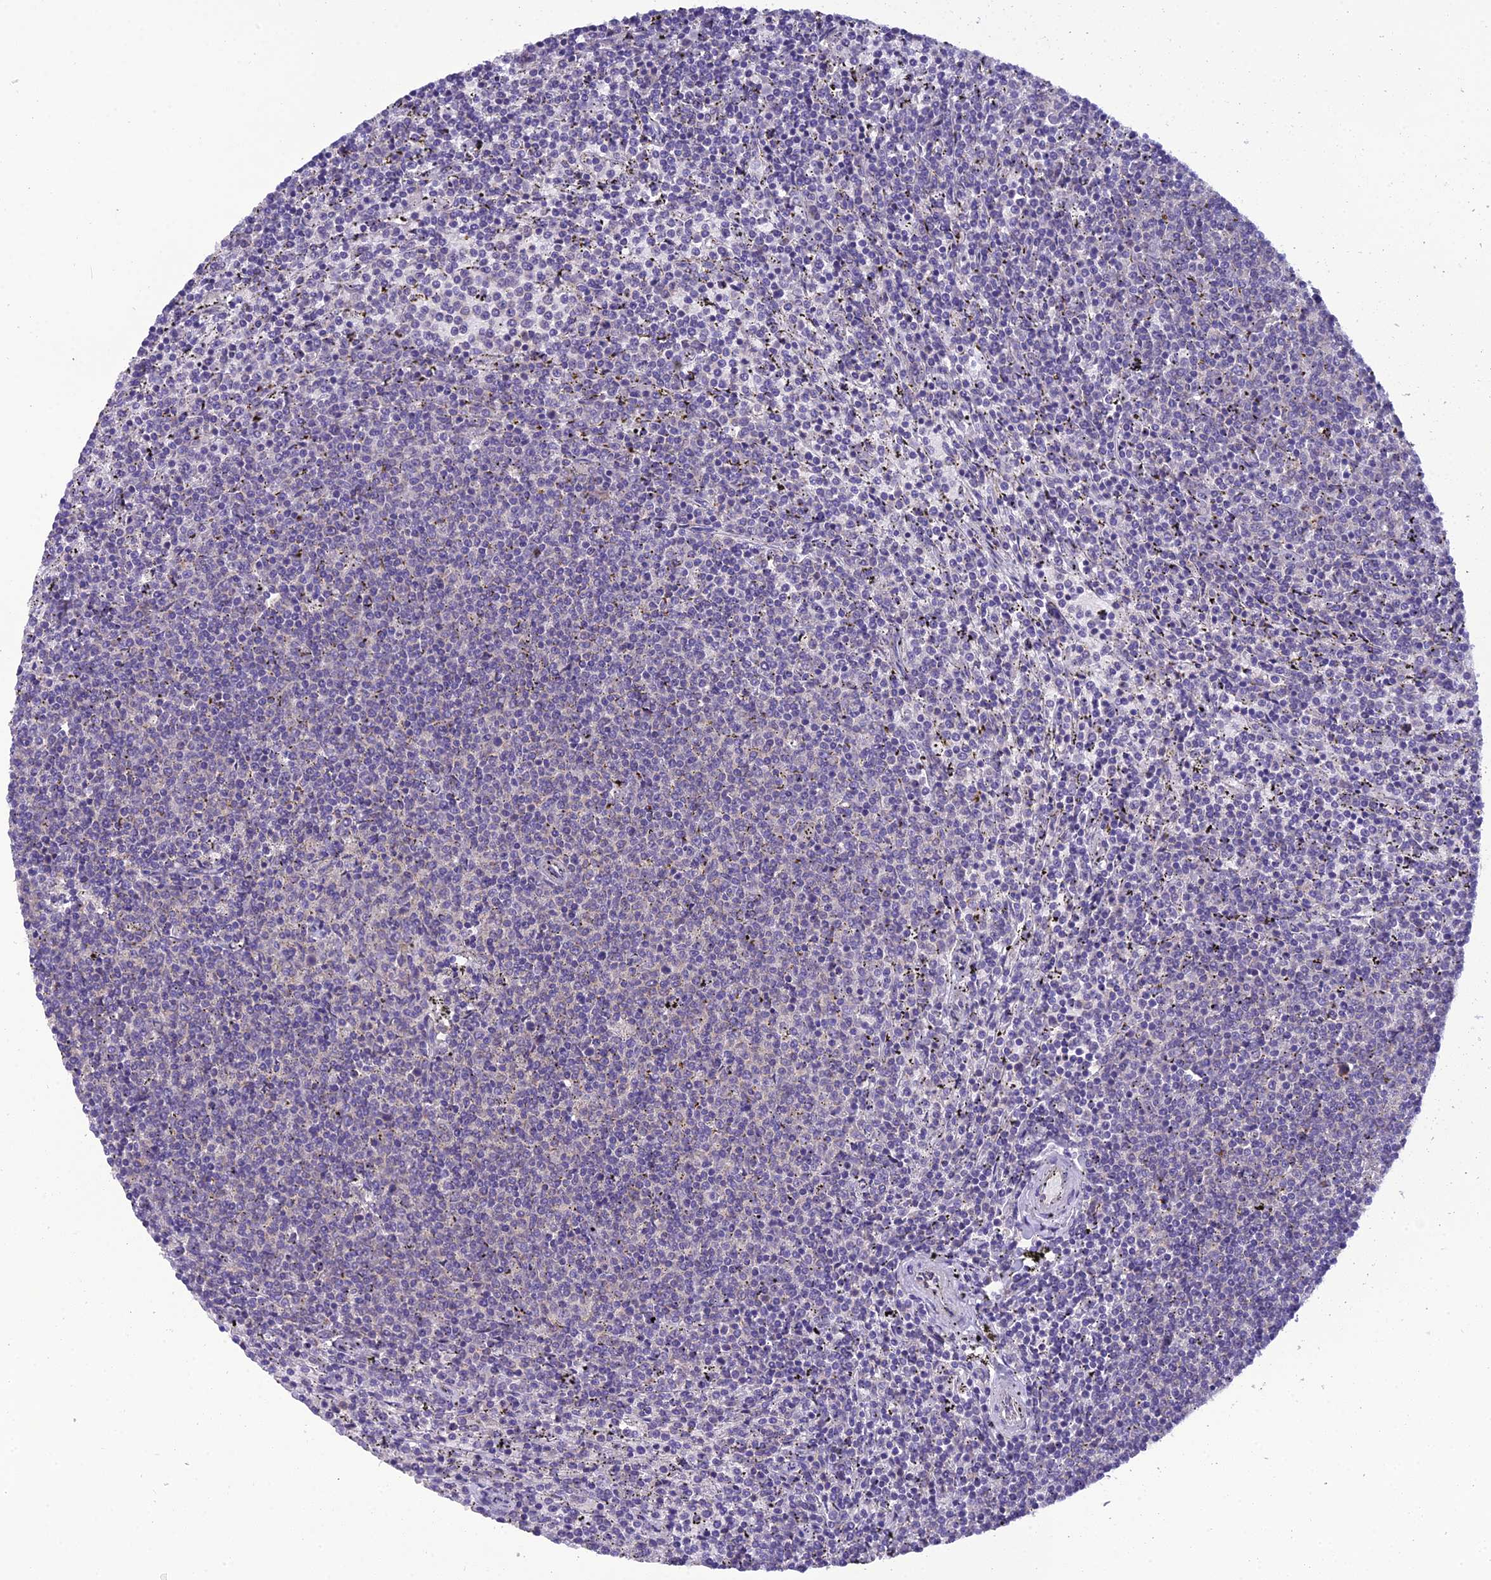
{"staining": {"intensity": "negative", "quantity": "none", "location": "none"}, "tissue": "lymphoma", "cell_type": "Tumor cells", "image_type": "cancer", "snomed": [{"axis": "morphology", "description": "Malignant lymphoma, non-Hodgkin's type, Low grade"}, {"axis": "topography", "description": "Spleen"}], "caption": "An immunohistochemistry (IHC) photomicrograph of lymphoma is shown. There is no staining in tumor cells of lymphoma.", "gene": "GOLPH3", "patient": {"sex": "female", "age": 50}}